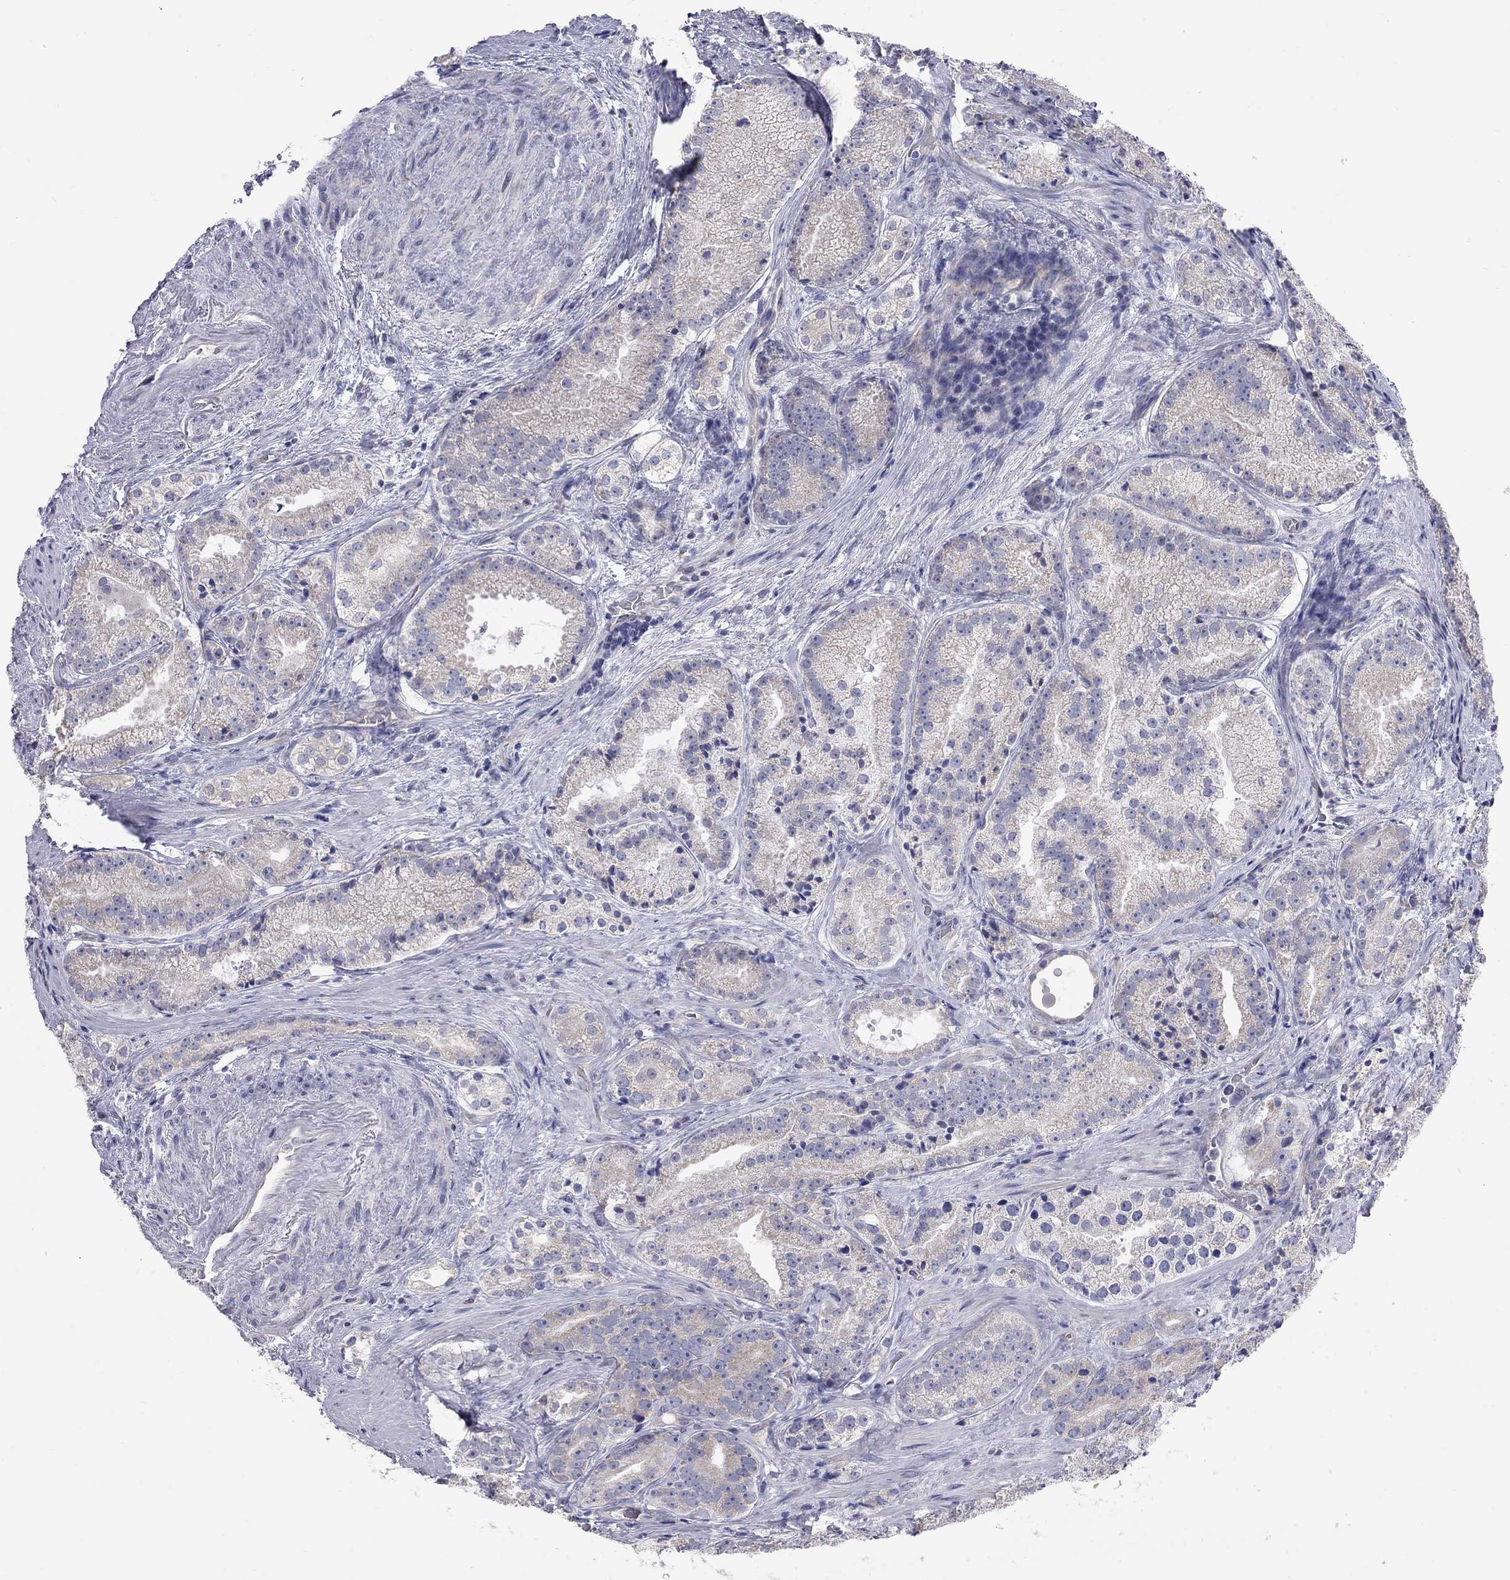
{"staining": {"intensity": "negative", "quantity": "none", "location": "none"}, "tissue": "prostate cancer", "cell_type": "Tumor cells", "image_type": "cancer", "snomed": [{"axis": "morphology", "description": "Adenocarcinoma, NOS"}, {"axis": "morphology", "description": "Adenocarcinoma, High grade"}, {"axis": "topography", "description": "Prostate"}], "caption": "High power microscopy micrograph of an immunohistochemistry (IHC) histopathology image of adenocarcinoma (high-grade) (prostate), revealing no significant positivity in tumor cells. (DAB immunohistochemistry (IHC) visualized using brightfield microscopy, high magnification).", "gene": "OPRK1", "patient": {"sex": "male", "age": 64}}